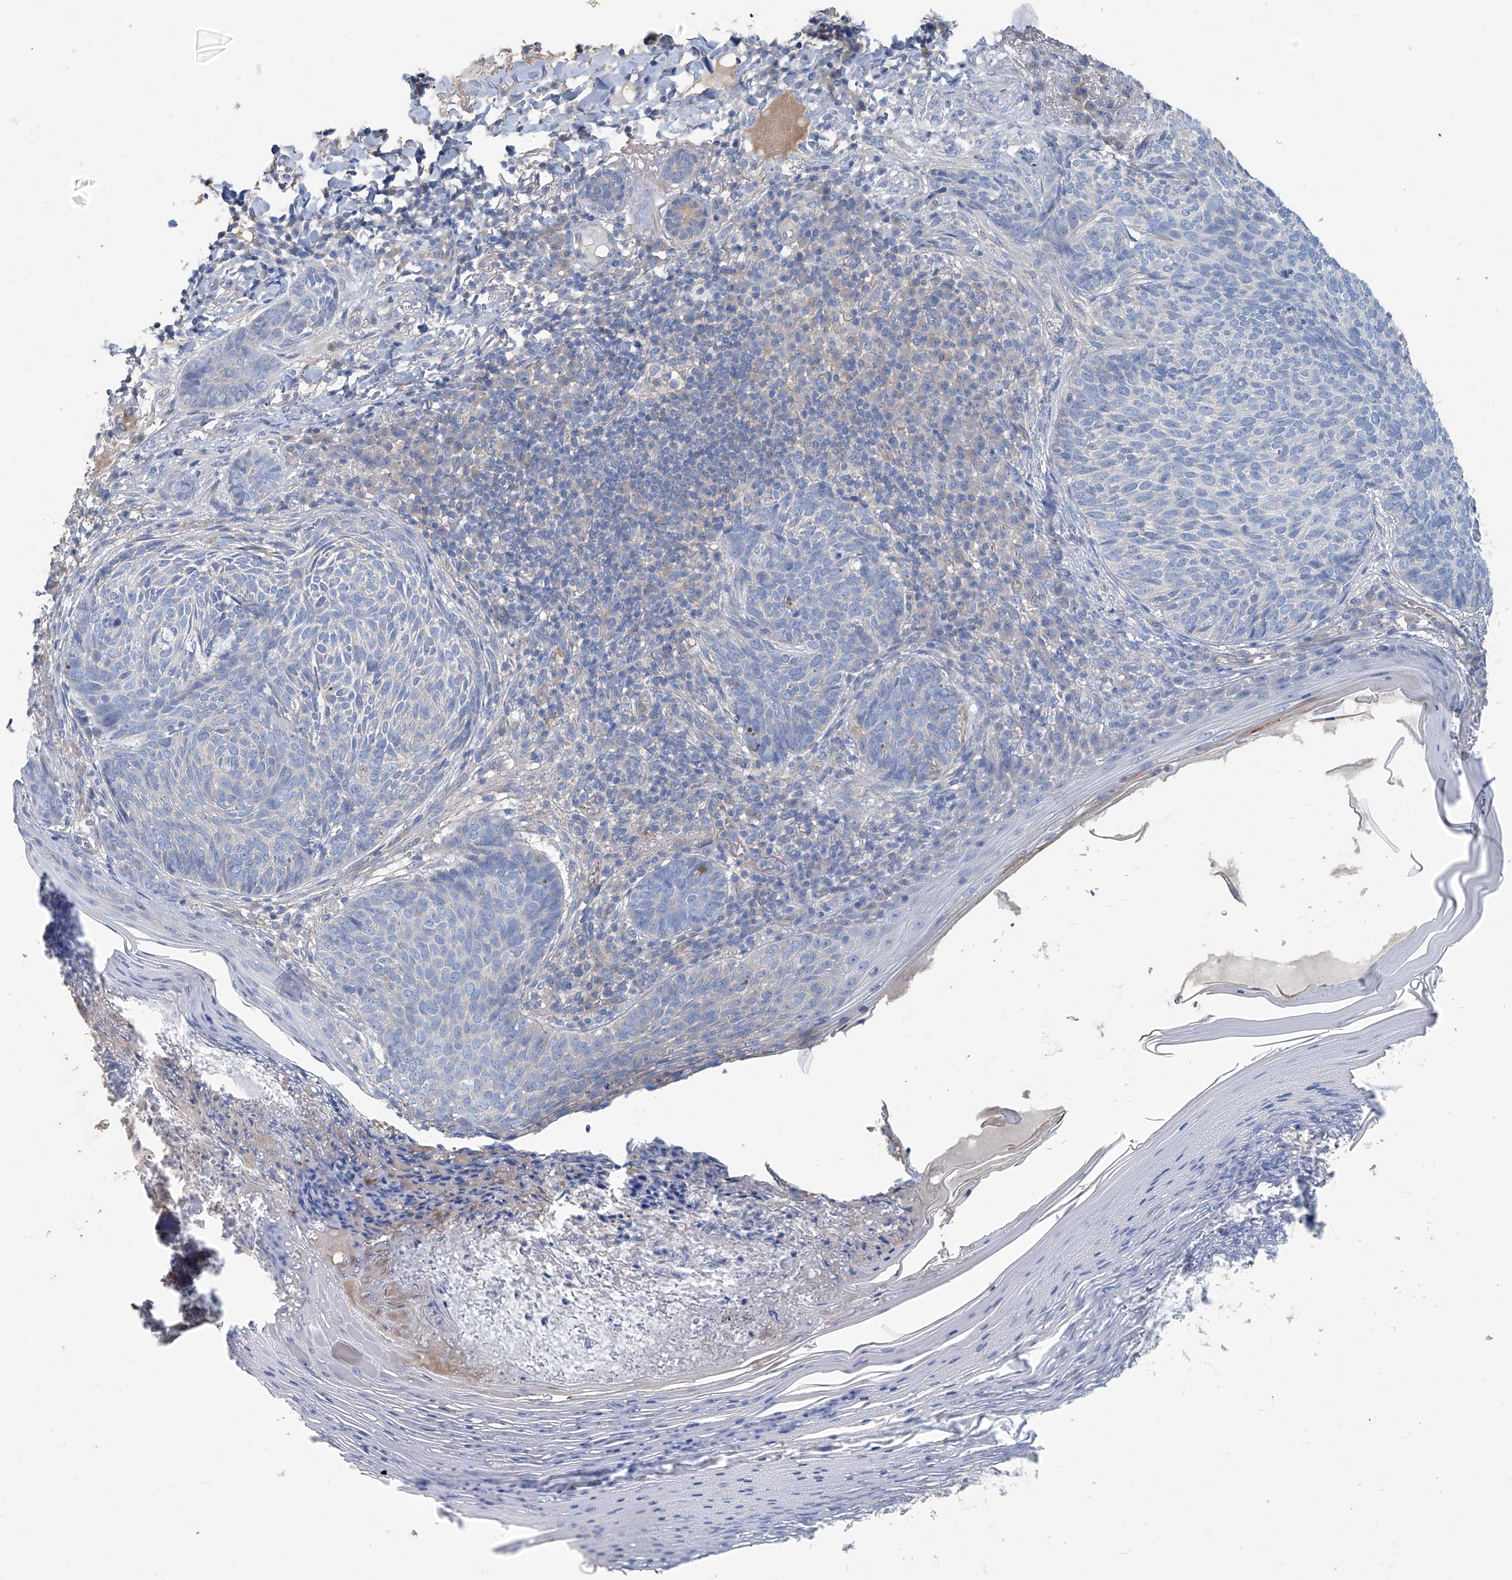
{"staining": {"intensity": "negative", "quantity": "none", "location": "none"}, "tissue": "skin cancer", "cell_type": "Tumor cells", "image_type": "cancer", "snomed": [{"axis": "morphology", "description": "Basal cell carcinoma"}, {"axis": "topography", "description": "Skin"}], "caption": "Immunohistochemical staining of skin basal cell carcinoma shows no significant expression in tumor cells.", "gene": "PFKL", "patient": {"sex": "male", "age": 85}}